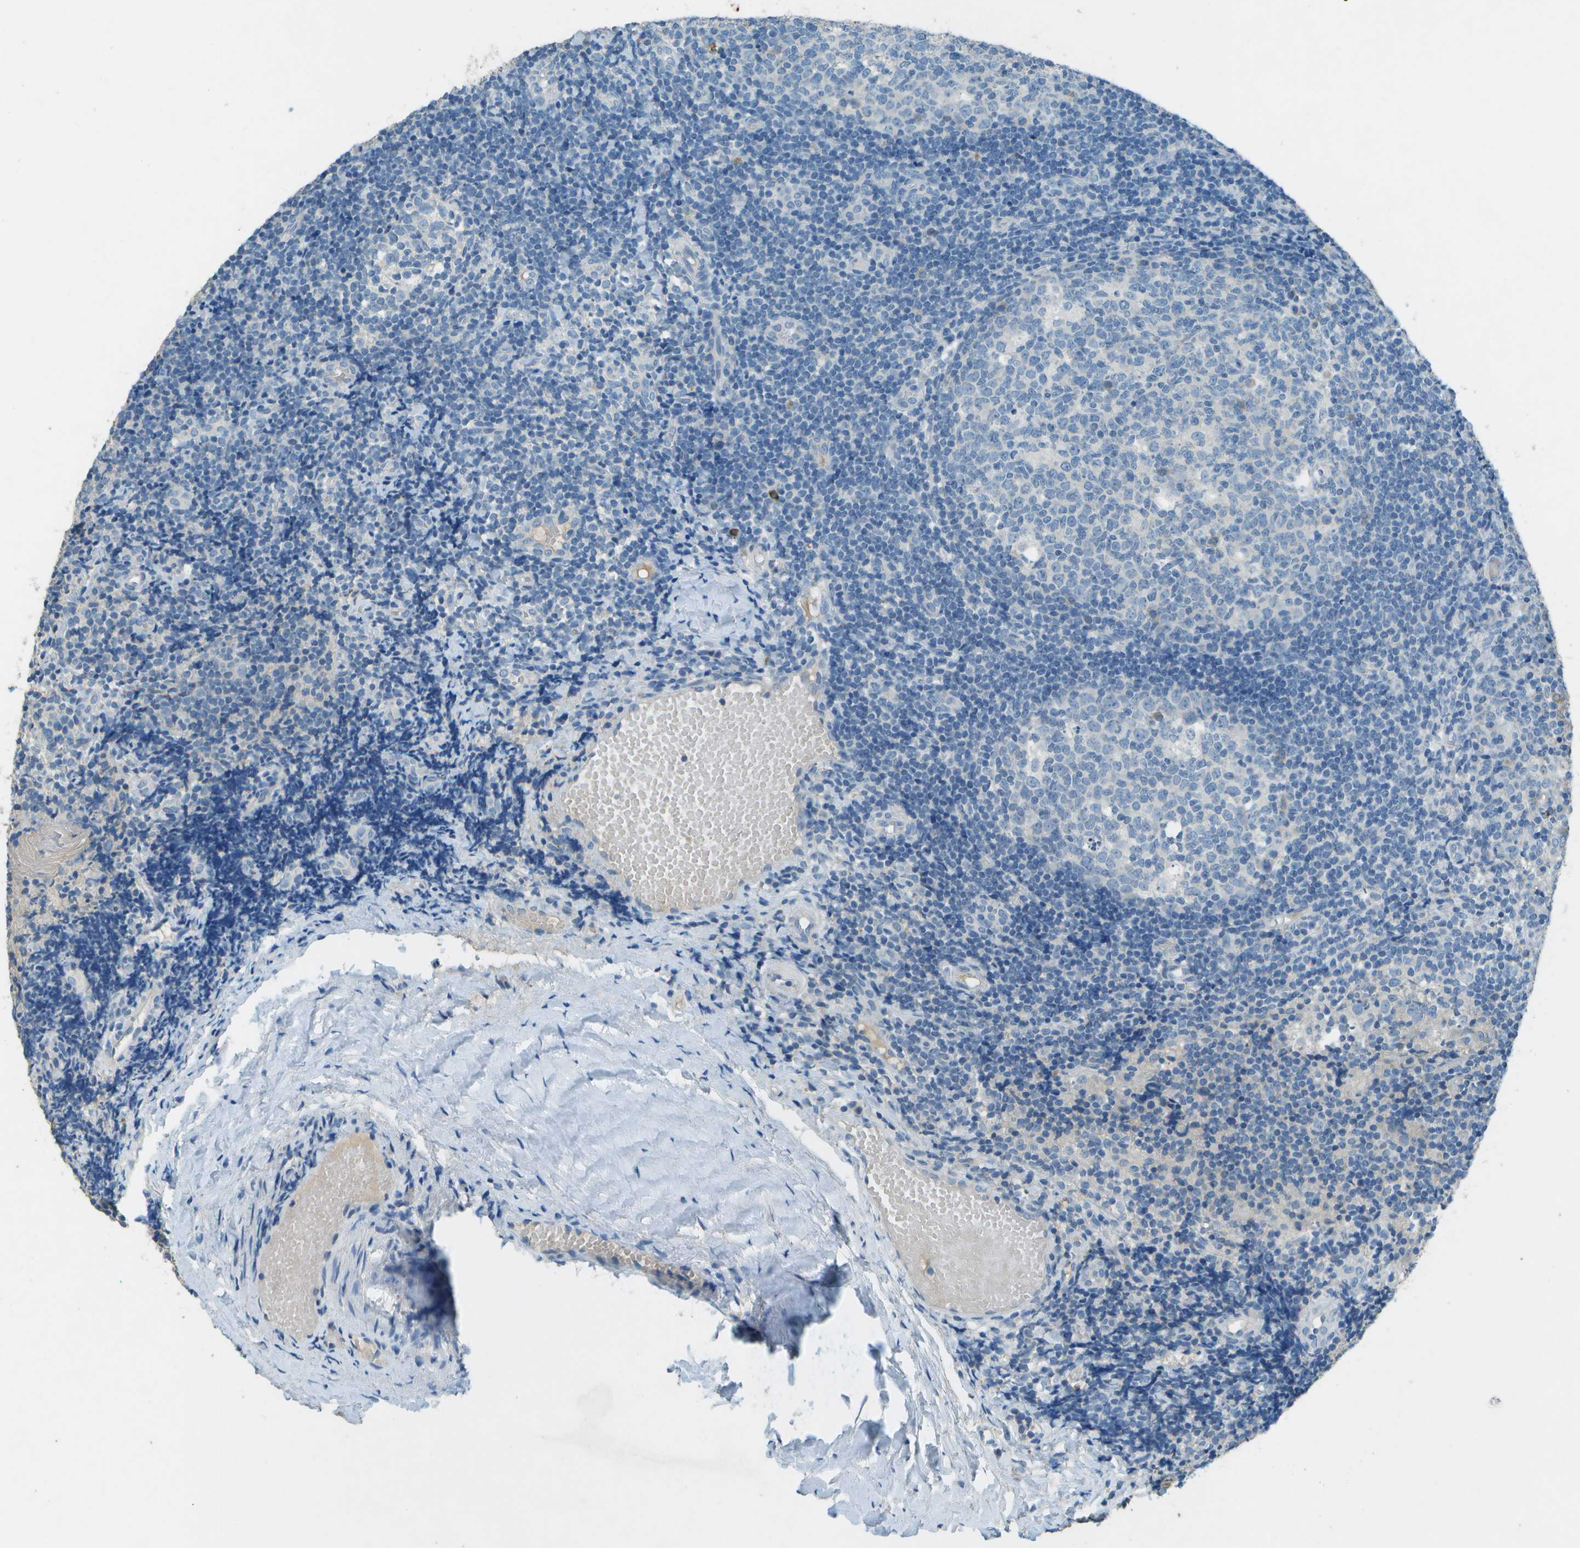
{"staining": {"intensity": "negative", "quantity": "none", "location": "none"}, "tissue": "tonsil", "cell_type": "Germinal center cells", "image_type": "normal", "snomed": [{"axis": "morphology", "description": "Normal tissue, NOS"}, {"axis": "topography", "description": "Tonsil"}], "caption": "DAB immunohistochemical staining of benign tonsil reveals no significant expression in germinal center cells.", "gene": "LGI2", "patient": {"sex": "female", "age": 19}}